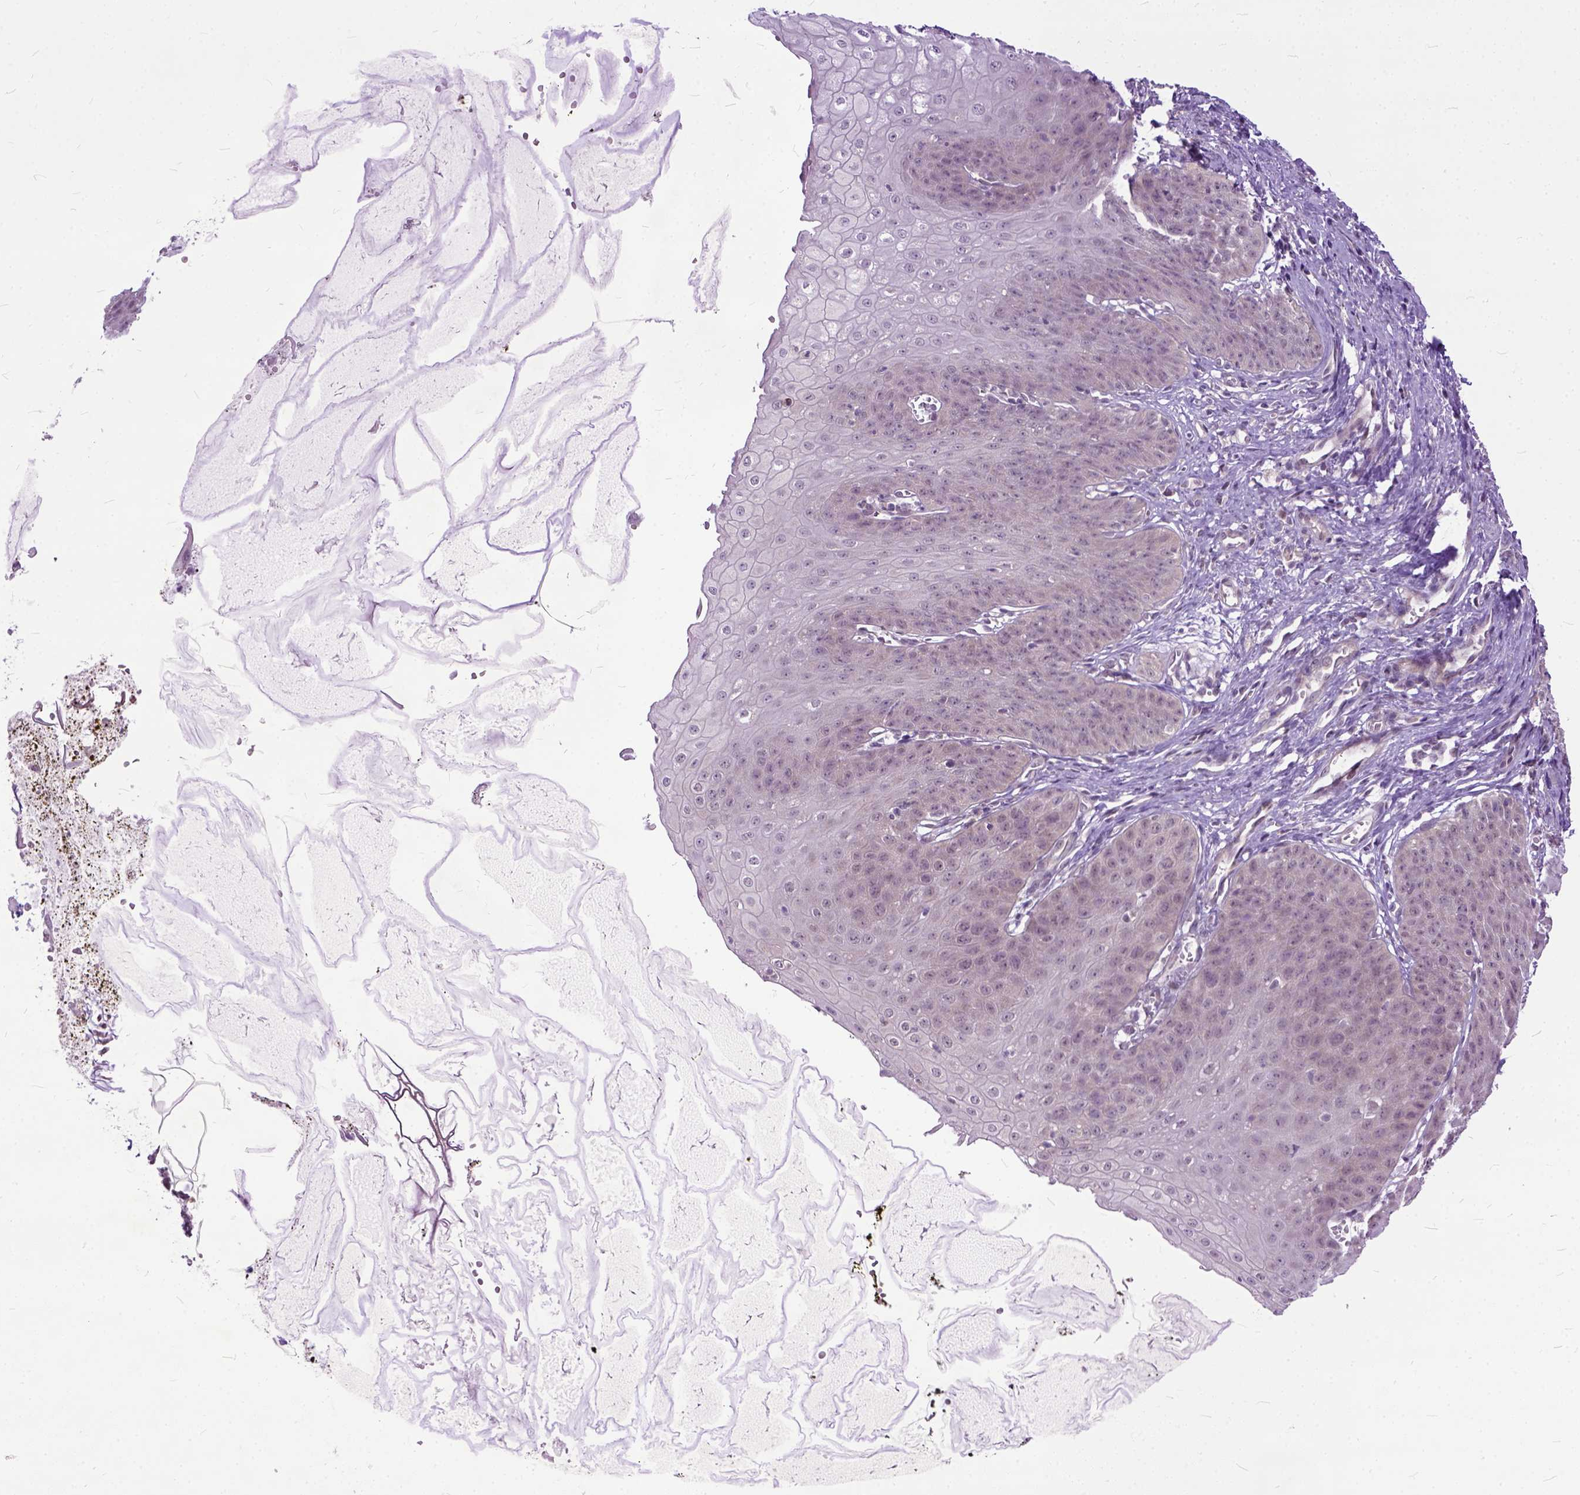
{"staining": {"intensity": "negative", "quantity": "none", "location": "none"}, "tissue": "esophagus", "cell_type": "Squamous epithelial cells", "image_type": "normal", "snomed": [{"axis": "morphology", "description": "Normal tissue, NOS"}, {"axis": "topography", "description": "Esophagus"}], "caption": "A high-resolution histopathology image shows IHC staining of unremarkable esophagus, which reveals no significant expression in squamous epithelial cells. The staining is performed using DAB (3,3'-diaminobenzidine) brown chromogen with nuclei counter-stained in using hematoxylin.", "gene": "TCEAL7", "patient": {"sex": "male", "age": 71}}